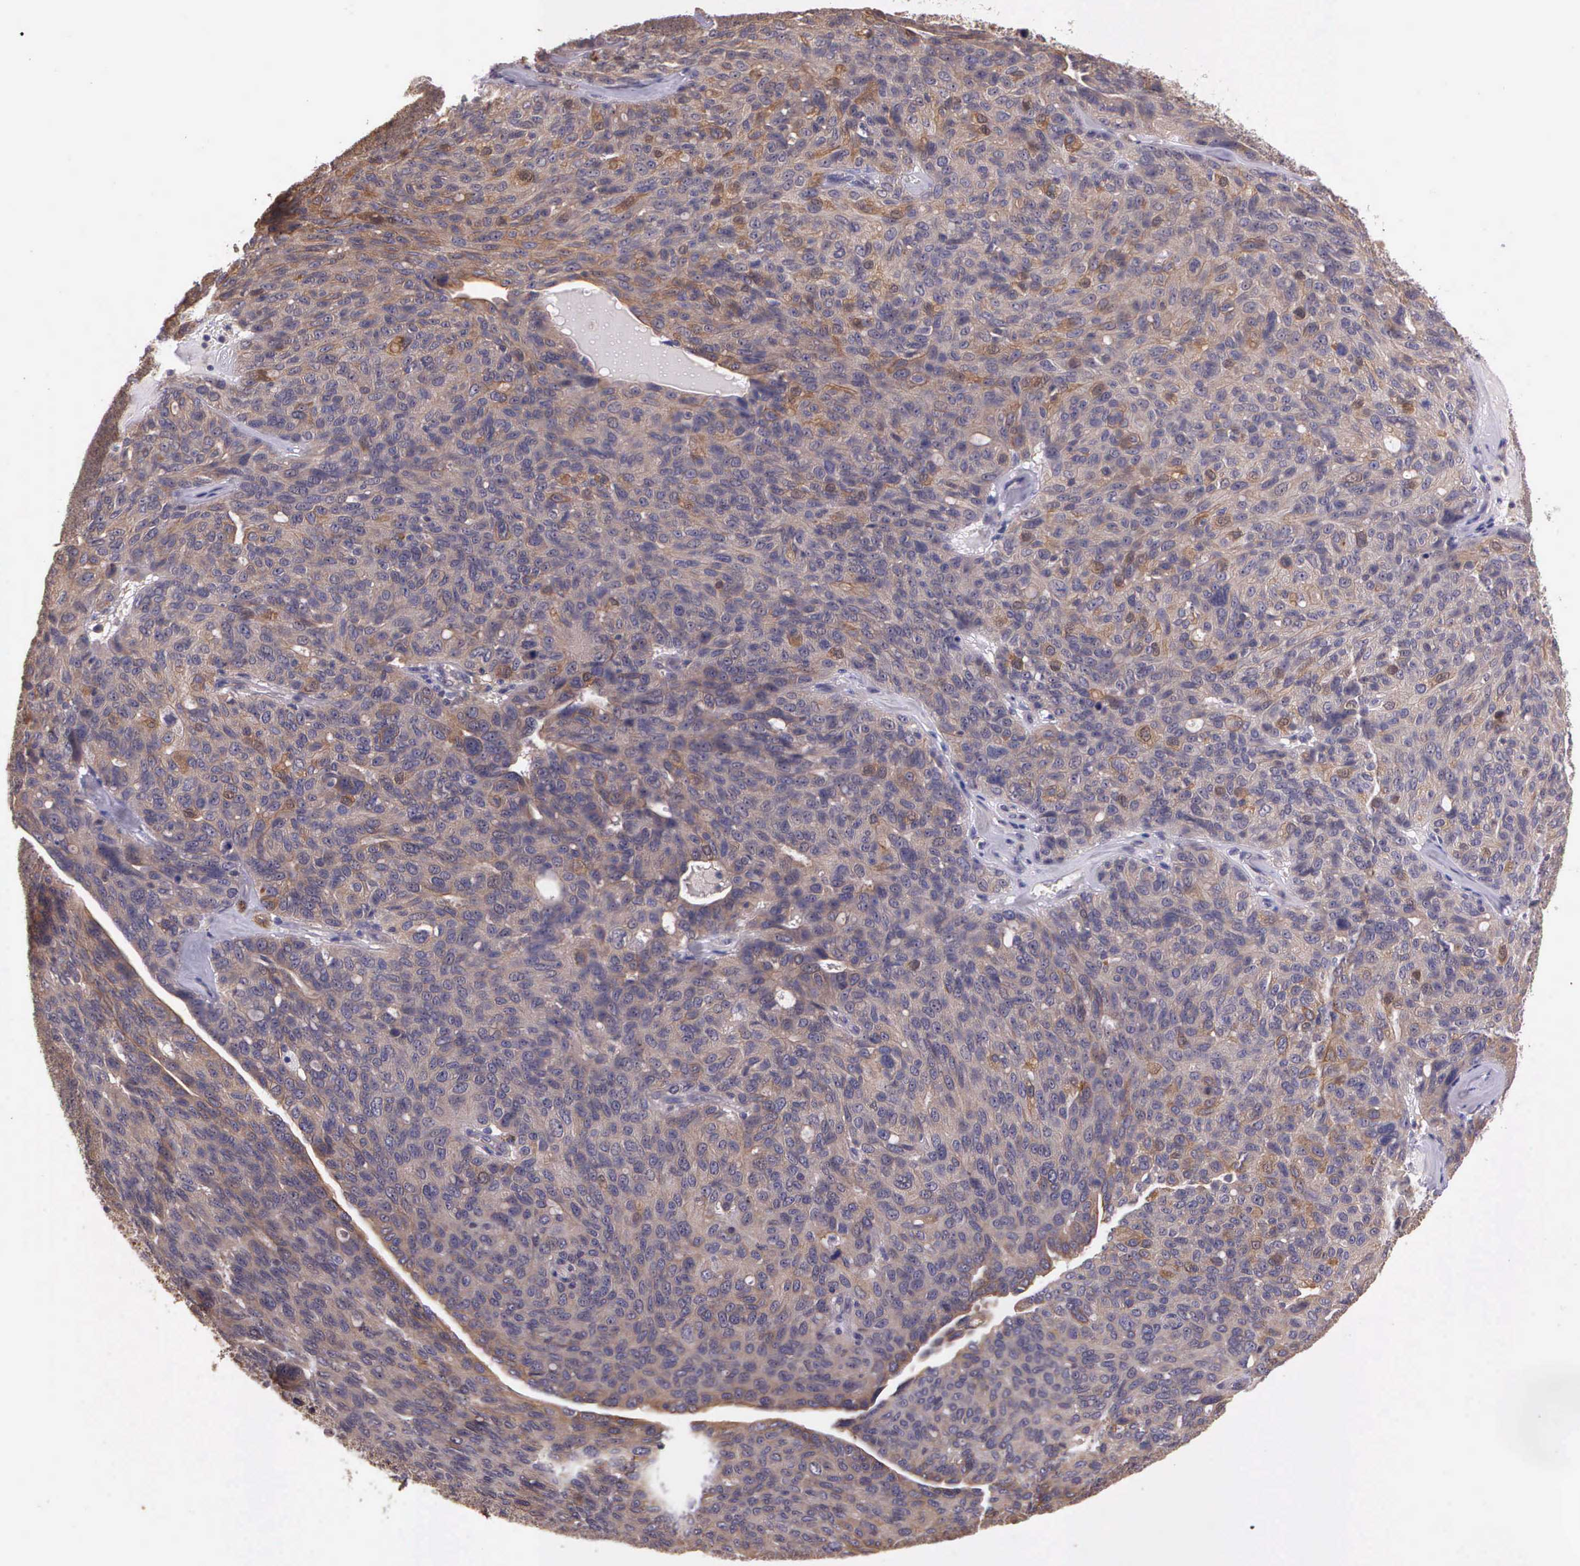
{"staining": {"intensity": "weak", "quantity": ">75%", "location": "cytoplasmic/membranous"}, "tissue": "ovarian cancer", "cell_type": "Tumor cells", "image_type": "cancer", "snomed": [{"axis": "morphology", "description": "Carcinoma, endometroid"}, {"axis": "topography", "description": "Ovary"}], "caption": "Ovarian endometroid carcinoma was stained to show a protein in brown. There is low levels of weak cytoplasmic/membranous expression in about >75% of tumor cells. (Brightfield microscopy of DAB IHC at high magnification).", "gene": "IGBP1", "patient": {"sex": "female", "age": 60}}